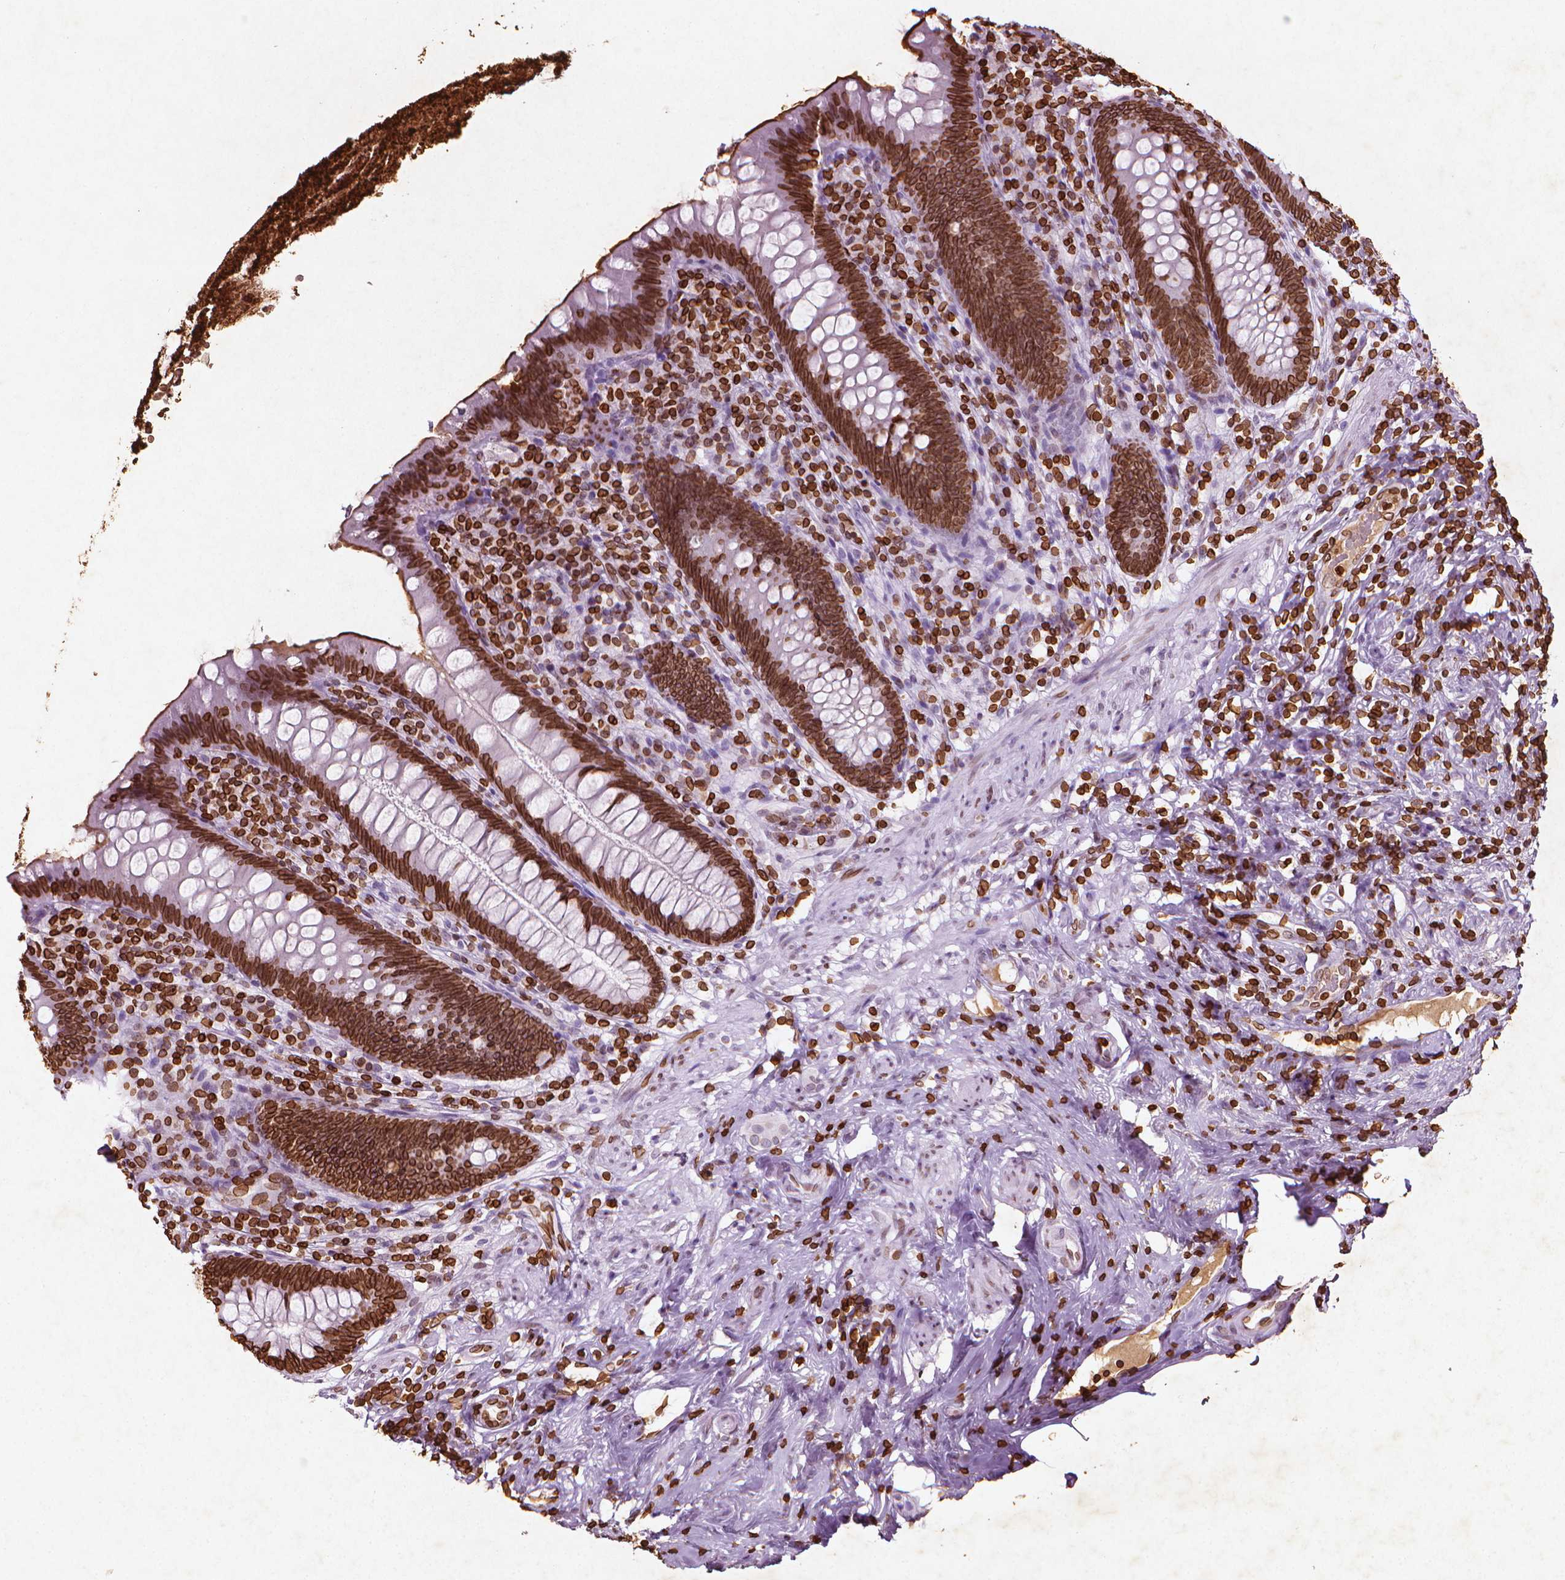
{"staining": {"intensity": "strong", "quantity": ">75%", "location": "cytoplasmic/membranous,nuclear"}, "tissue": "appendix", "cell_type": "Glandular cells", "image_type": "normal", "snomed": [{"axis": "morphology", "description": "Normal tissue, NOS"}, {"axis": "topography", "description": "Appendix"}], "caption": "Benign appendix was stained to show a protein in brown. There is high levels of strong cytoplasmic/membranous,nuclear staining in about >75% of glandular cells.", "gene": "LMNB1", "patient": {"sex": "male", "age": 47}}